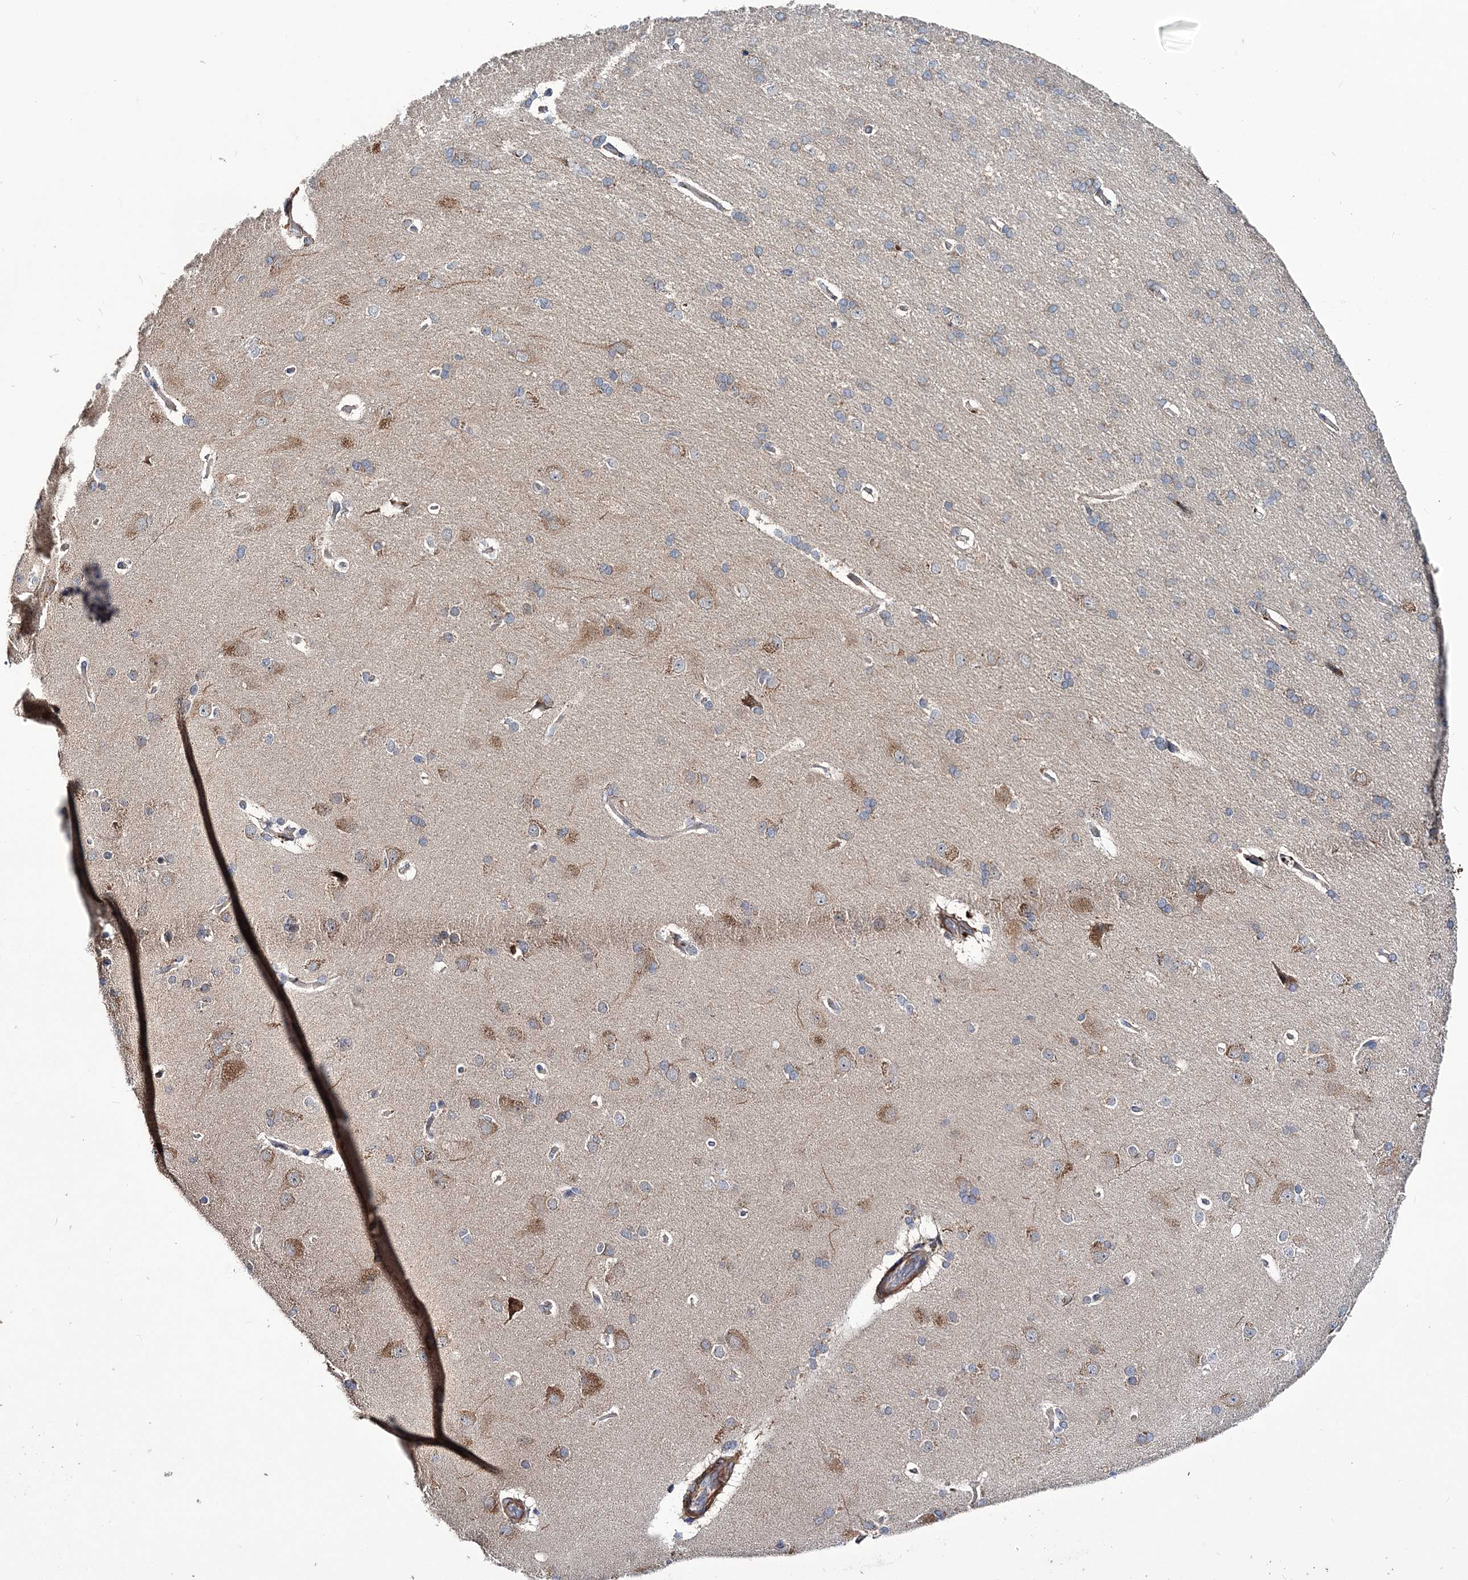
{"staining": {"intensity": "moderate", "quantity": "25%-75%", "location": "cytoplasmic/membranous"}, "tissue": "cerebral cortex", "cell_type": "Endothelial cells", "image_type": "normal", "snomed": [{"axis": "morphology", "description": "Normal tissue, NOS"}, {"axis": "topography", "description": "Cerebral cortex"}], "caption": "High-magnification brightfield microscopy of normal cerebral cortex stained with DAB (3,3'-diaminobenzidine) (brown) and counterstained with hematoxylin (blue). endothelial cells exhibit moderate cytoplasmic/membranous expression is present in about25%-75% of cells. The staining was performed using DAB, with brown indicating positive protein expression. Nuclei are stained blue with hematoxylin.", "gene": "PPP2R2B", "patient": {"sex": "male", "age": 62}}